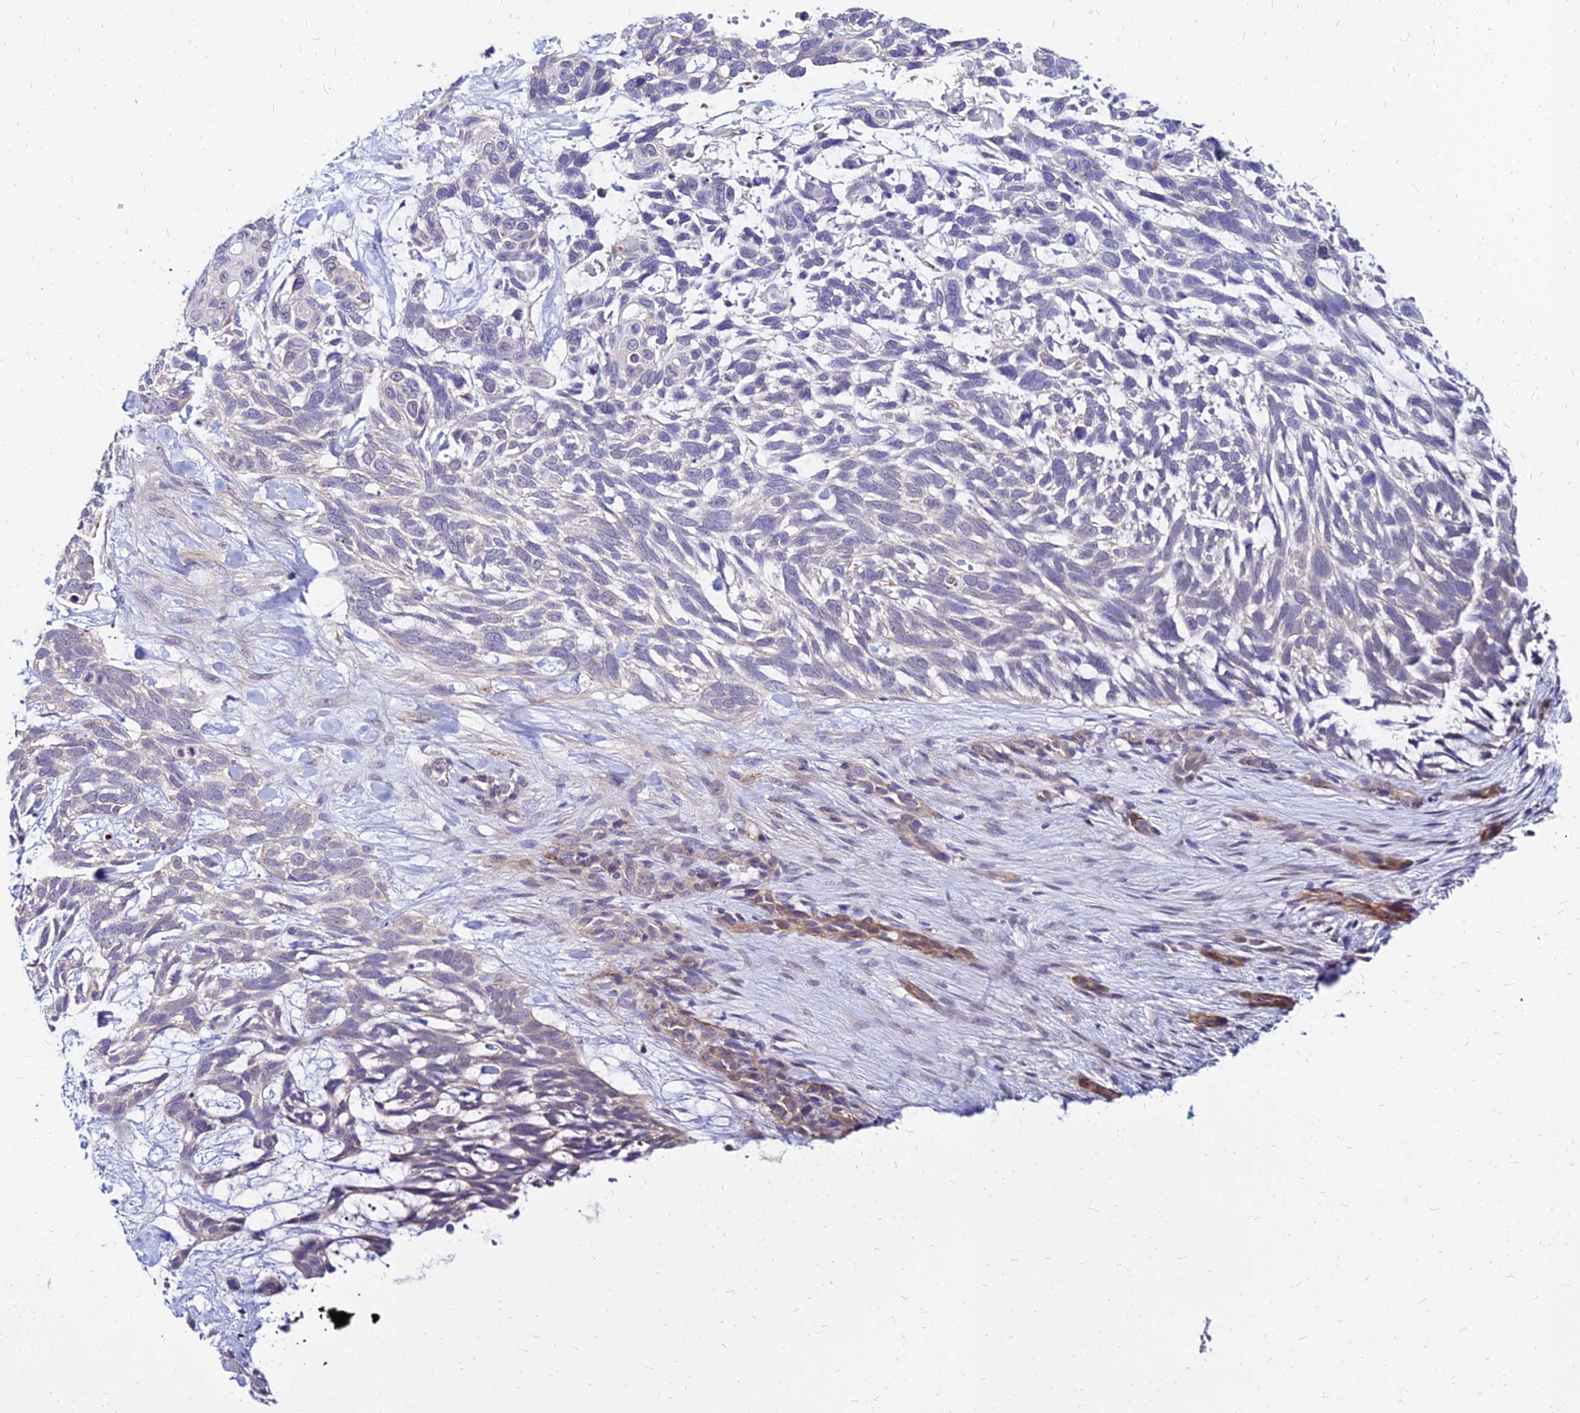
{"staining": {"intensity": "negative", "quantity": "none", "location": "none"}, "tissue": "skin cancer", "cell_type": "Tumor cells", "image_type": "cancer", "snomed": [{"axis": "morphology", "description": "Basal cell carcinoma"}, {"axis": "topography", "description": "Skin"}], "caption": "An image of human skin cancer is negative for staining in tumor cells. The staining was performed using DAB (3,3'-diaminobenzidine) to visualize the protein expression in brown, while the nuclei were stained in blue with hematoxylin (Magnification: 20x).", "gene": "YEATS2", "patient": {"sex": "male", "age": 88}}